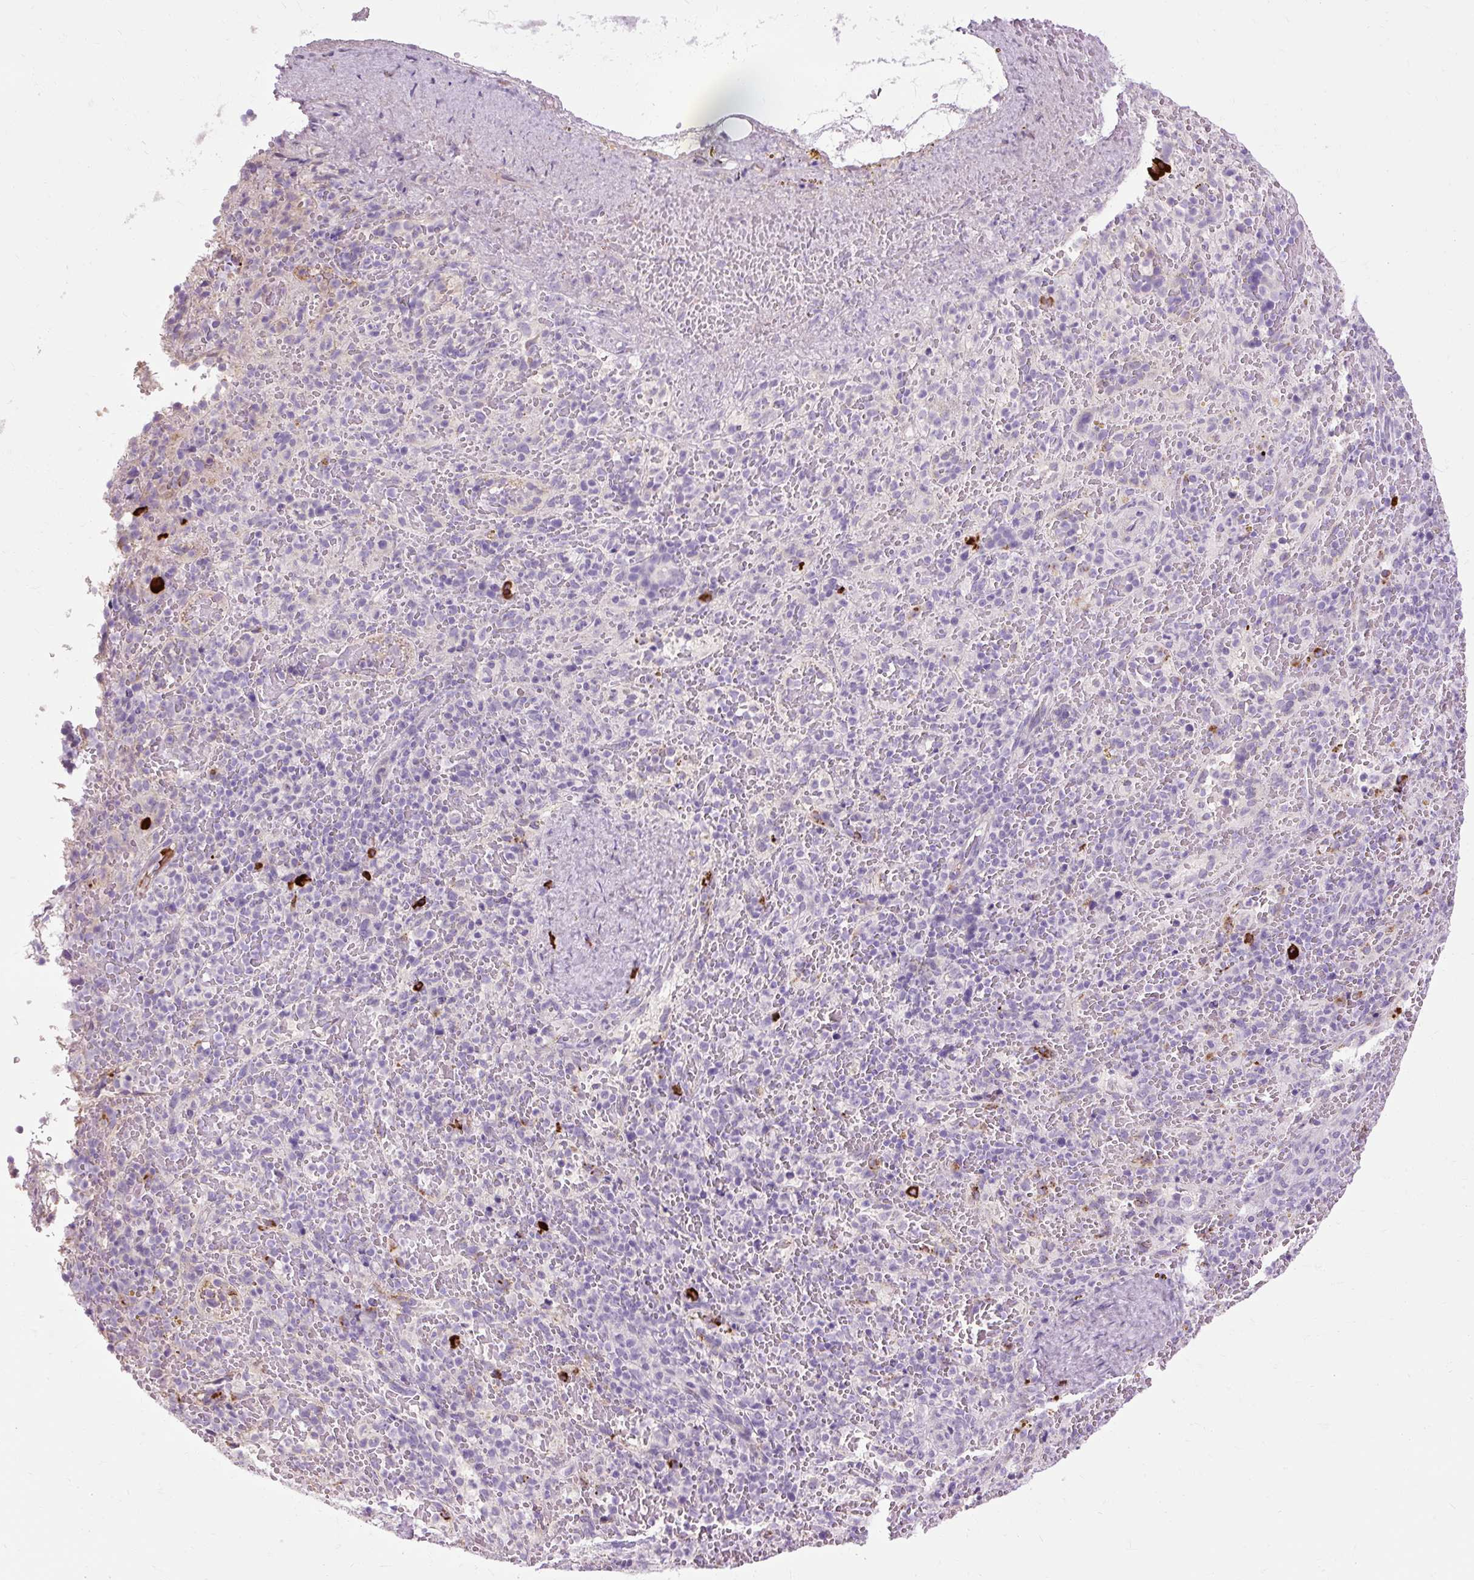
{"staining": {"intensity": "strong", "quantity": "<25%", "location": "cytoplasmic/membranous"}, "tissue": "spleen", "cell_type": "Cells in red pulp", "image_type": "normal", "snomed": [{"axis": "morphology", "description": "Normal tissue, NOS"}, {"axis": "topography", "description": "Spleen"}], "caption": "Strong cytoplasmic/membranous expression for a protein is identified in about <25% of cells in red pulp of normal spleen using IHC.", "gene": "ARRDC2", "patient": {"sex": "female", "age": 50}}